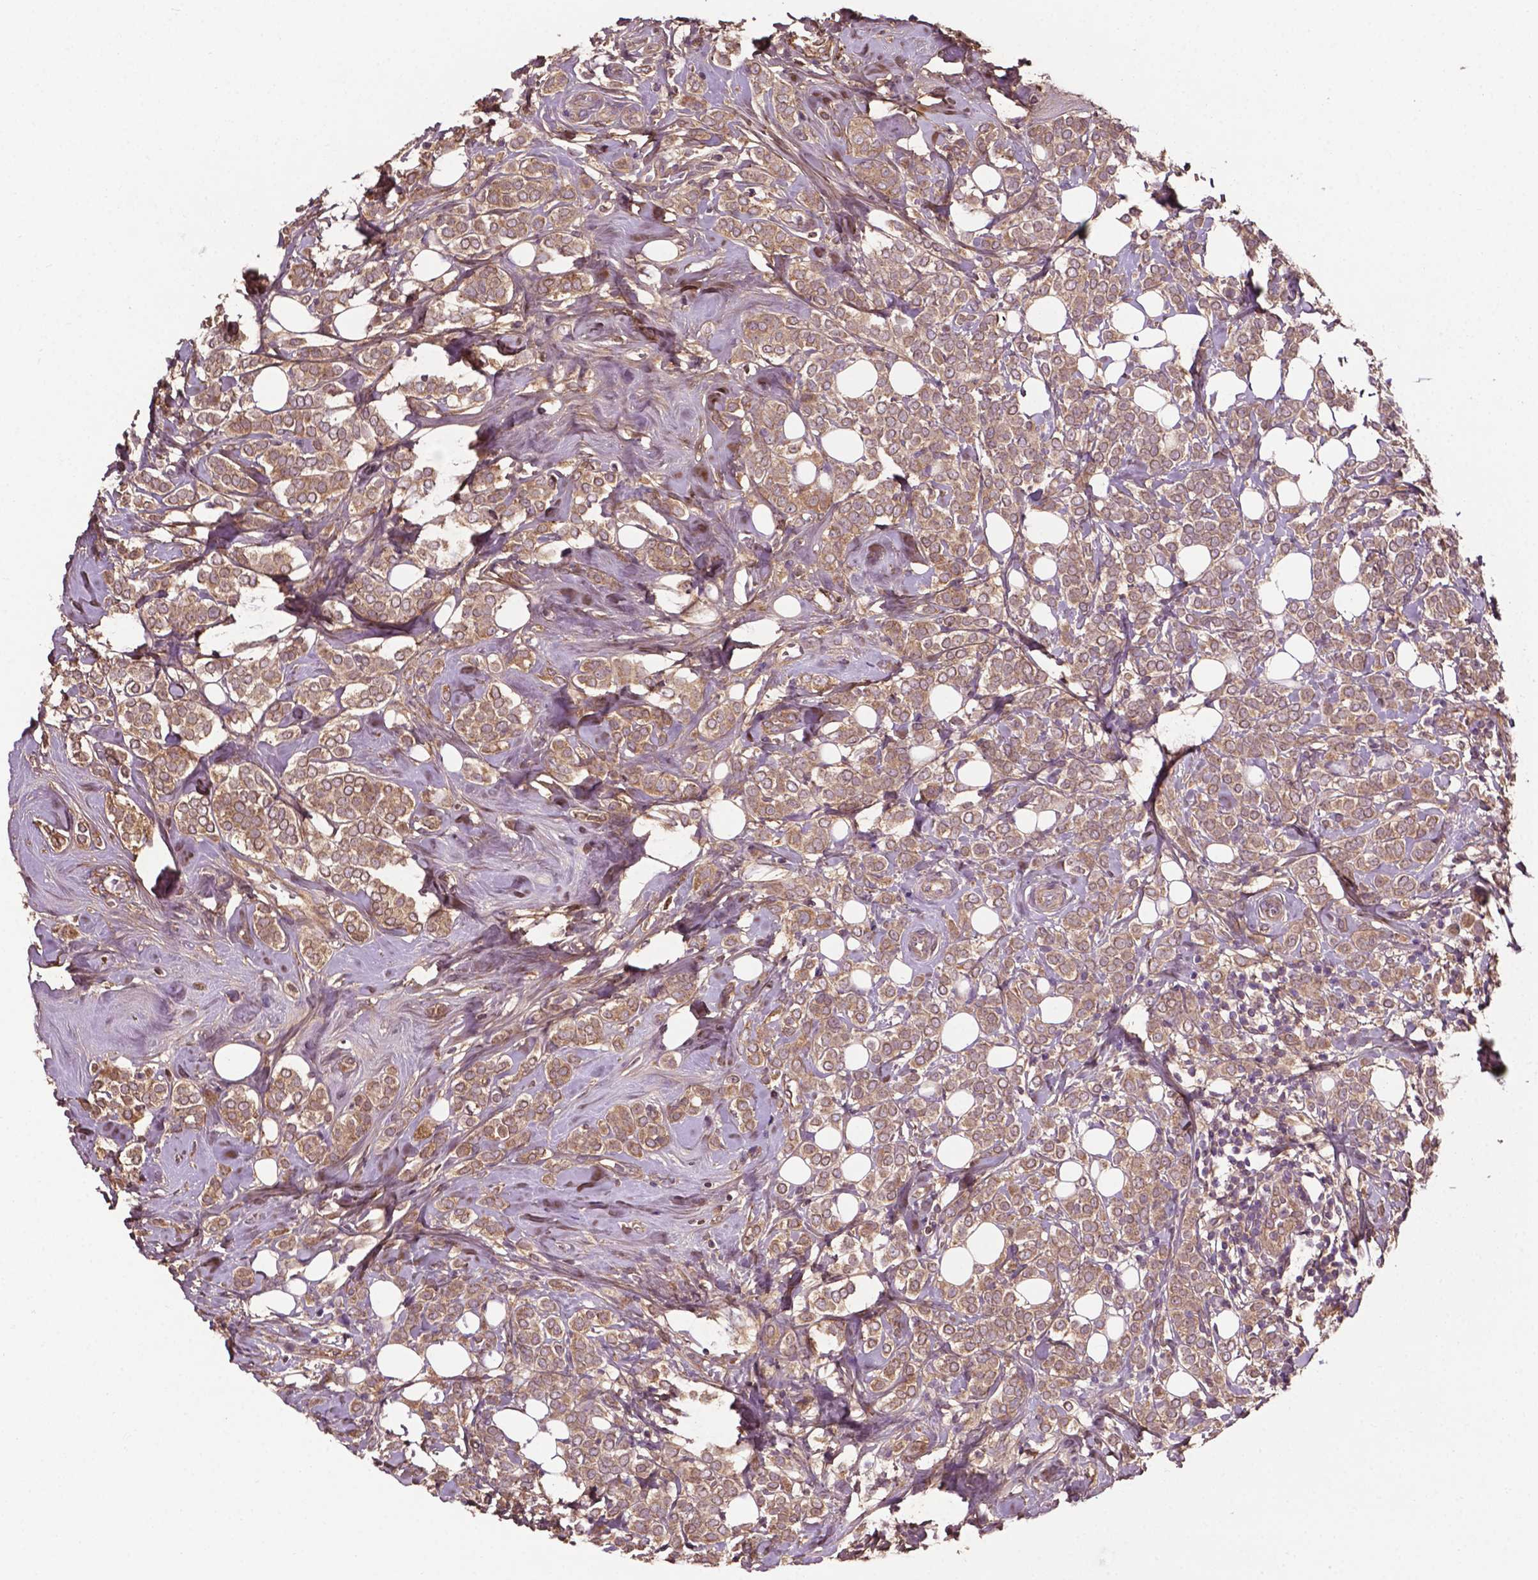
{"staining": {"intensity": "moderate", "quantity": ">75%", "location": "cytoplasmic/membranous"}, "tissue": "breast cancer", "cell_type": "Tumor cells", "image_type": "cancer", "snomed": [{"axis": "morphology", "description": "Lobular carcinoma"}, {"axis": "topography", "description": "Breast"}], "caption": "Approximately >75% of tumor cells in human breast cancer (lobular carcinoma) show moderate cytoplasmic/membranous protein staining as visualized by brown immunohistochemical staining.", "gene": "GJA9", "patient": {"sex": "female", "age": 49}}